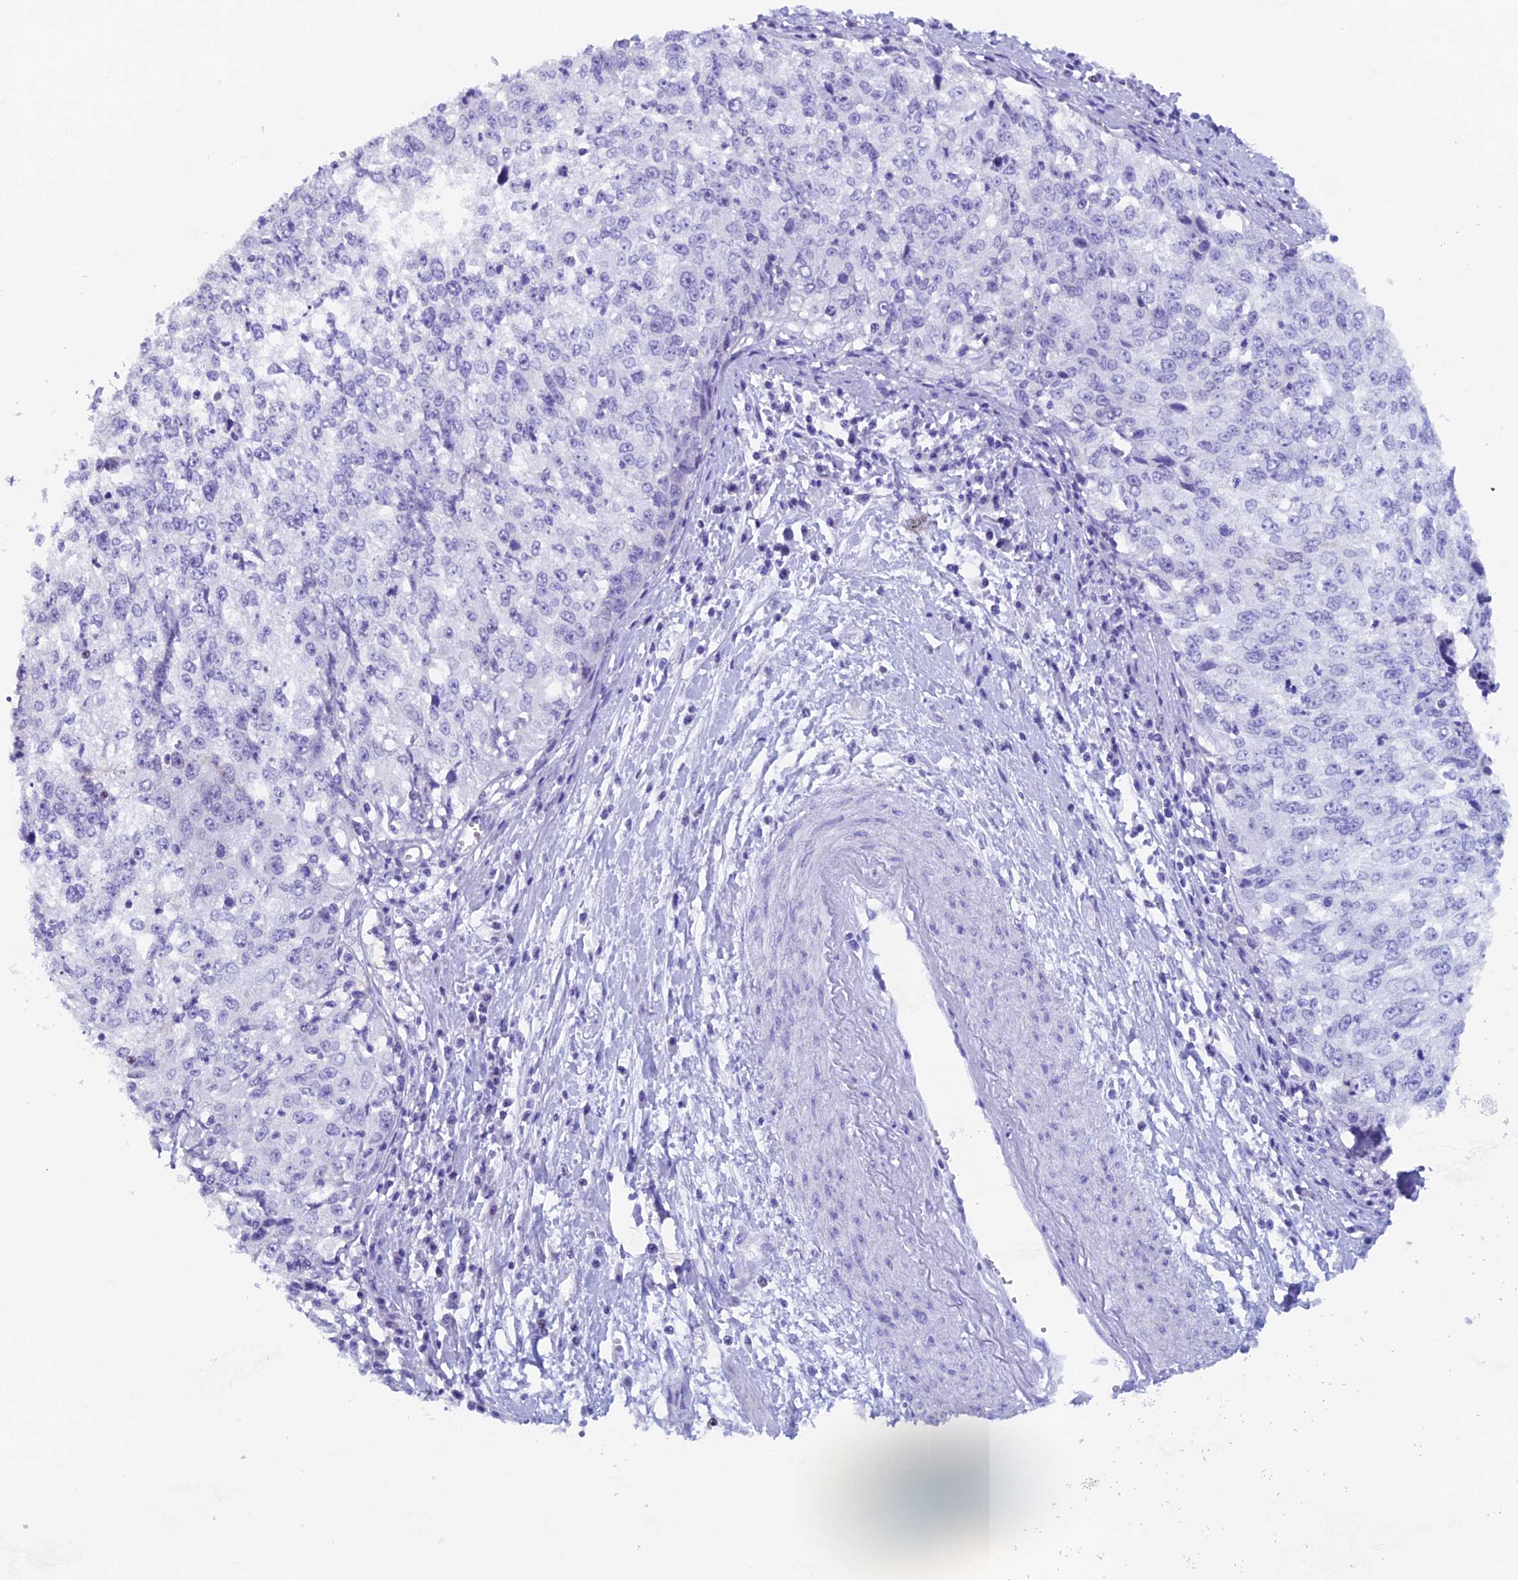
{"staining": {"intensity": "negative", "quantity": "none", "location": "none"}, "tissue": "cervical cancer", "cell_type": "Tumor cells", "image_type": "cancer", "snomed": [{"axis": "morphology", "description": "Squamous cell carcinoma, NOS"}, {"axis": "topography", "description": "Cervix"}], "caption": "Cervical squamous cell carcinoma was stained to show a protein in brown. There is no significant expression in tumor cells.", "gene": "PSMC3IP", "patient": {"sex": "female", "age": 57}}